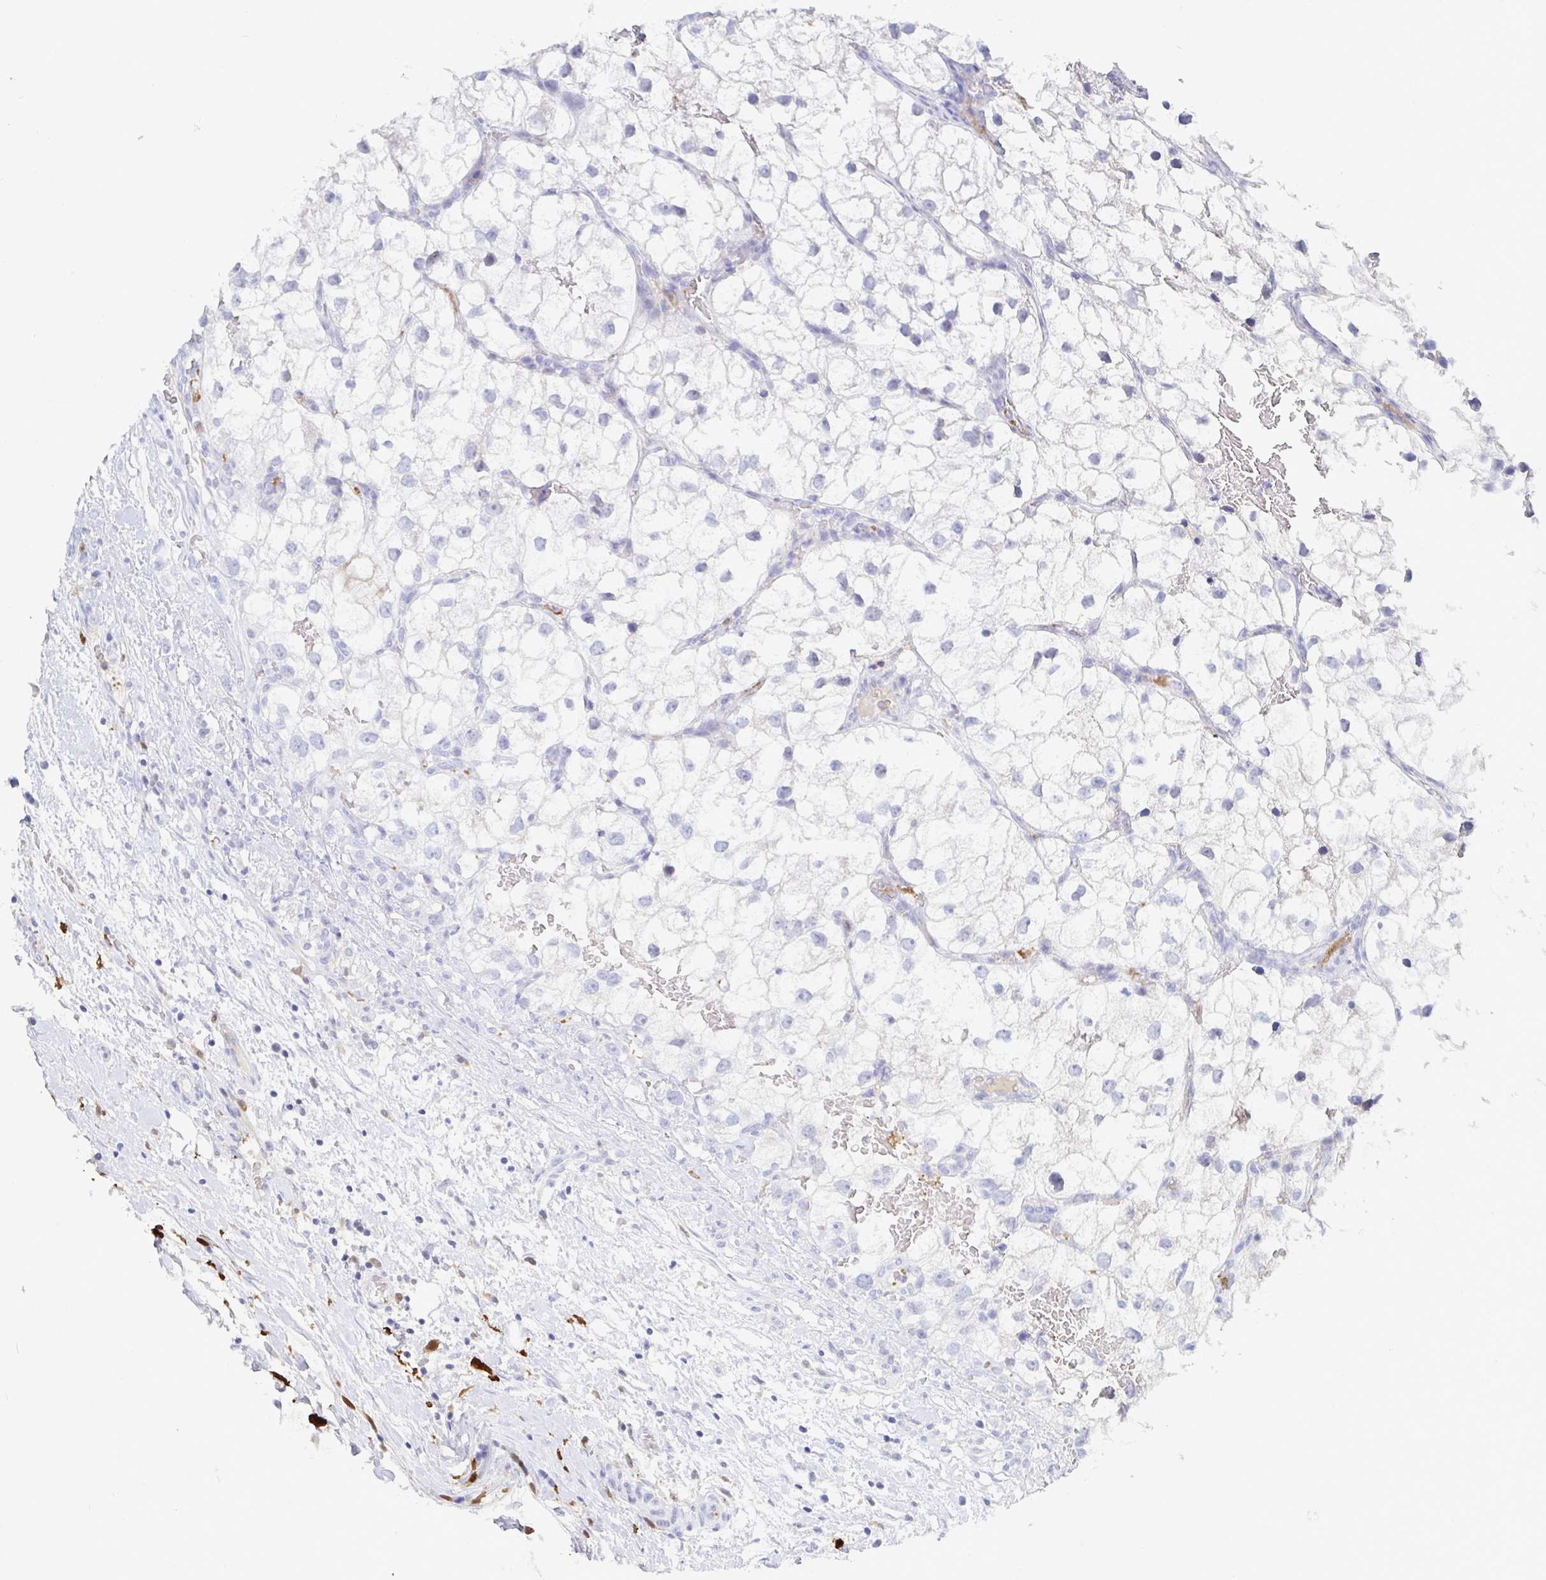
{"staining": {"intensity": "negative", "quantity": "none", "location": "none"}, "tissue": "renal cancer", "cell_type": "Tumor cells", "image_type": "cancer", "snomed": [{"axis": "morphology", "description": "Adenocarcinoma, NOS"}, {"axis": "topography", "description": "Kidney"}], "caption": "Immunohistochemical staining of human renal cancer demonstrates no significant expression in tumor cells.", "gene": "OR2A4", "patient": {"sex": "male", "age": 59}}